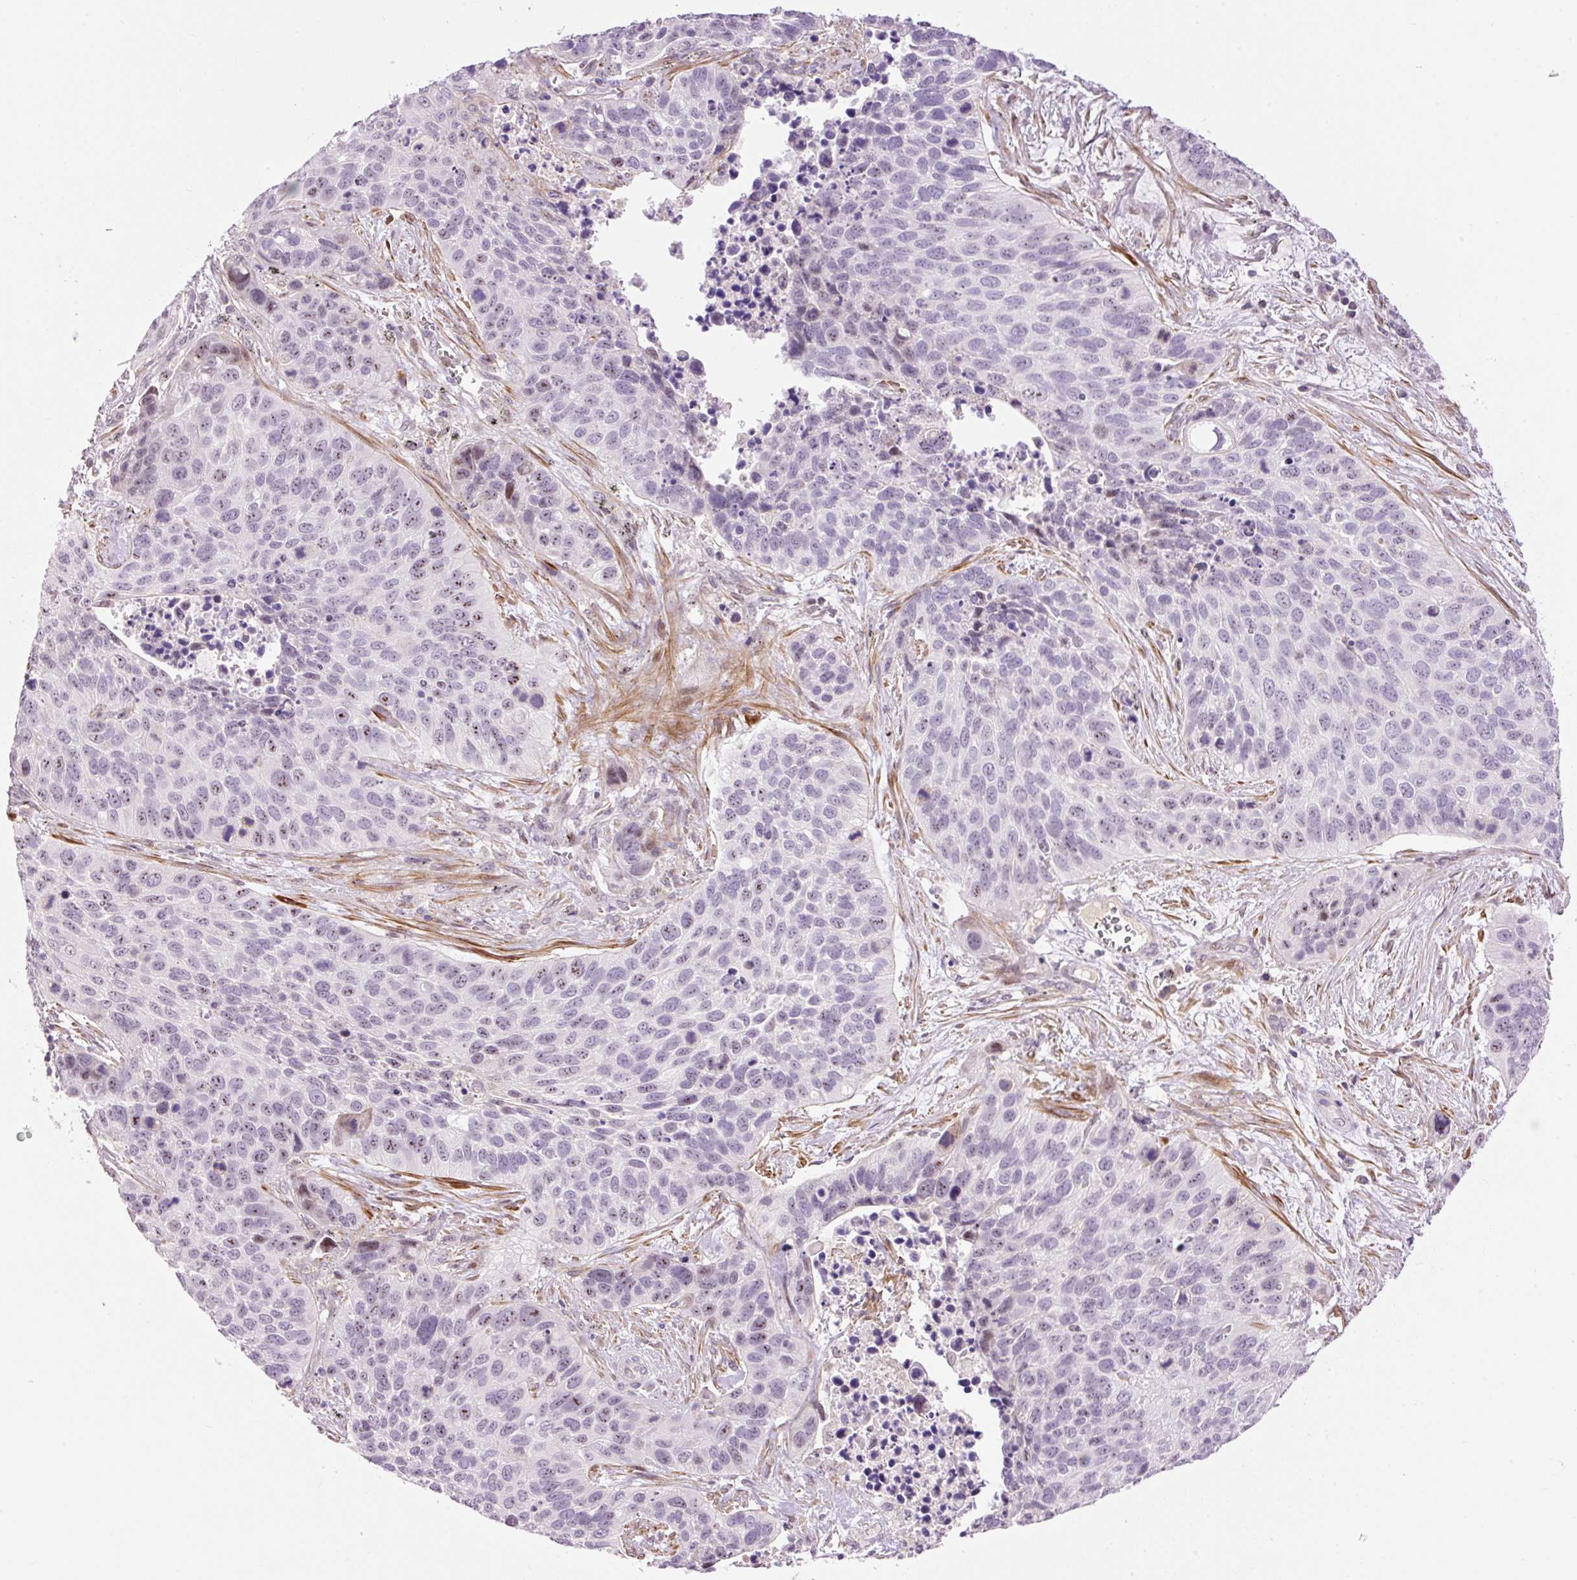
{"staining": {"intensity": "negative", "quantity": "none", "location": "none"}, "tissue": "lung cancer", "cell_type": "Tumor cells", "image_type": "cancer", "snomed": [{"axis": "morphology", "description": "Squamous cell carcinoma, NOS"}, {"axis": "topography", "description": "Lung"}], "caption": "DAB (3,3'-diaminobenzidine) immunohistochemical staining of lung squamous cell carcinoma displays no significant staining in tumor cells. (IHC, brightfield microscopy, high magnification).", "gene": "HNF1A", "patient": {"sex": "male", "age": 62}}